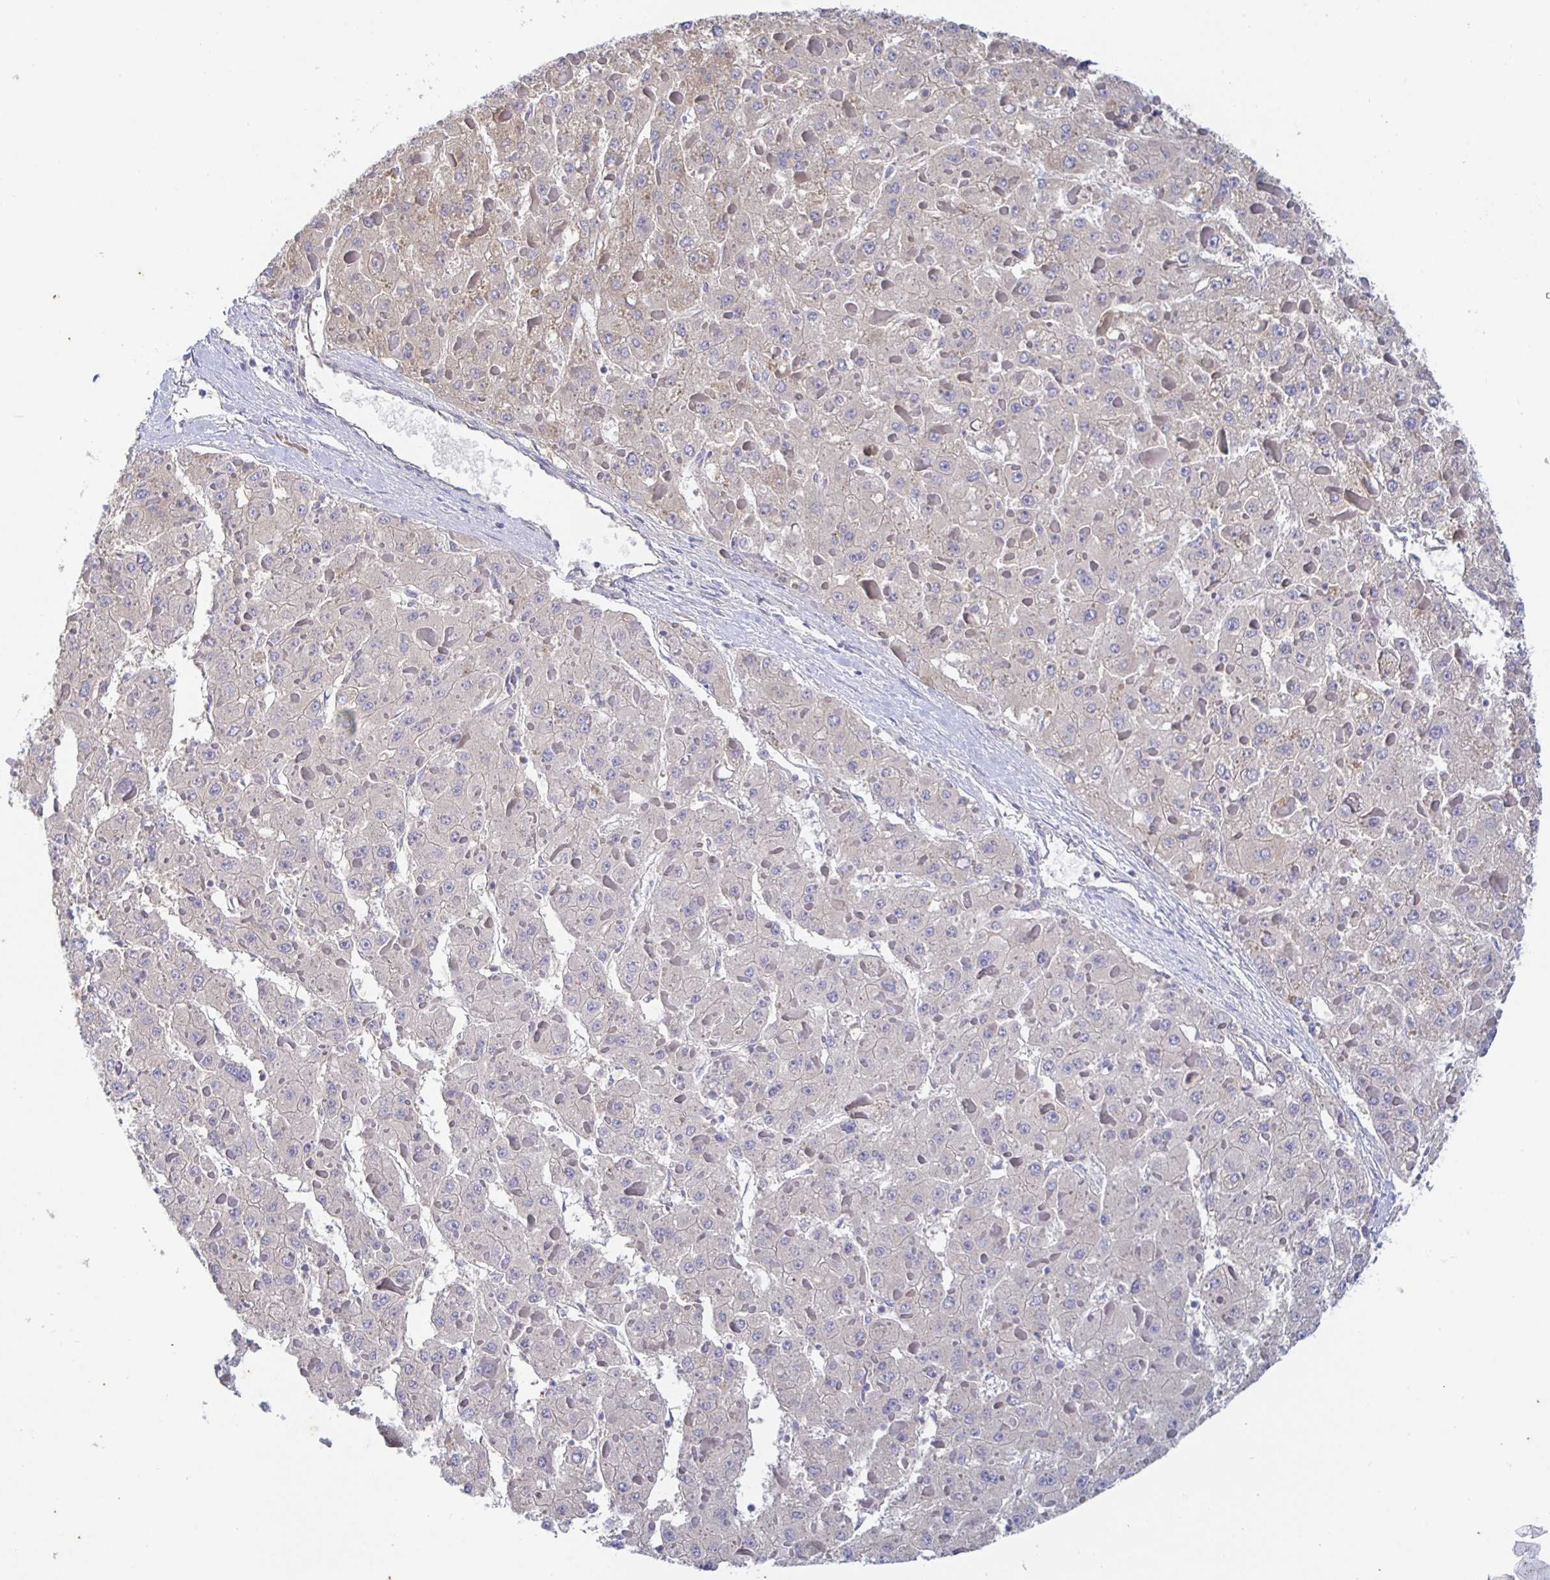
{"staining": {"intensity": "negative", "quantity": "none", "location": "none"}, "tissue": "liver cancer", "cell_type": "Tumor cells", "image_type": "cancer", "snomed": [{"axis": "morphology", "description": "Carcinoma, Hepatocellular, NOS"}, {"axis": "topography", "description": "Liver"}], "caption": "An immunohistochemistry histopathology image of hepatocellular carcinoma (liver) is shown. There is no staining in tumor cells of hepatocellular carcinoma (liver).", "gene": "SYNGR4", "patient": {"sex": "female", "age": 73}}